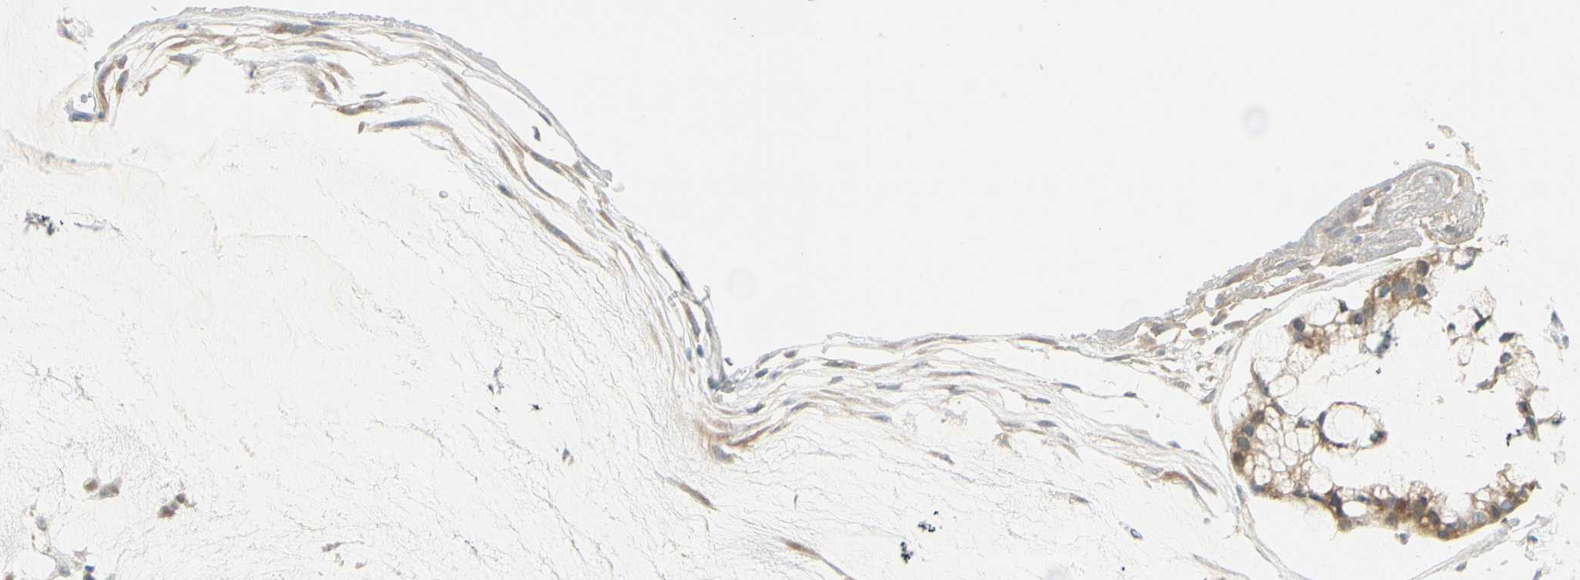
{"staining": {"intensity": "moderate", "quantity": ">75%", "location": "cytoplasmic/membranous"}, "tissue": "ovarian cancer", "cell_type": "Tumor cells", "image_type": "cancer", "snomed": [{"axis": "morphology", "description": "Cystadenocarcinoma, mucinous, NOS"}, {"axis": "topography", "description": "Ovary"}], "caption": "Mucinous cystadenocarcinoma (ovarian) stained for a protein (brown) displays moderate cytoplasmic/membranous positive staining in approximately >75% of tumor cells.", "gene": "ZFP36", "patient": {"sex": "female", "age": 39}}